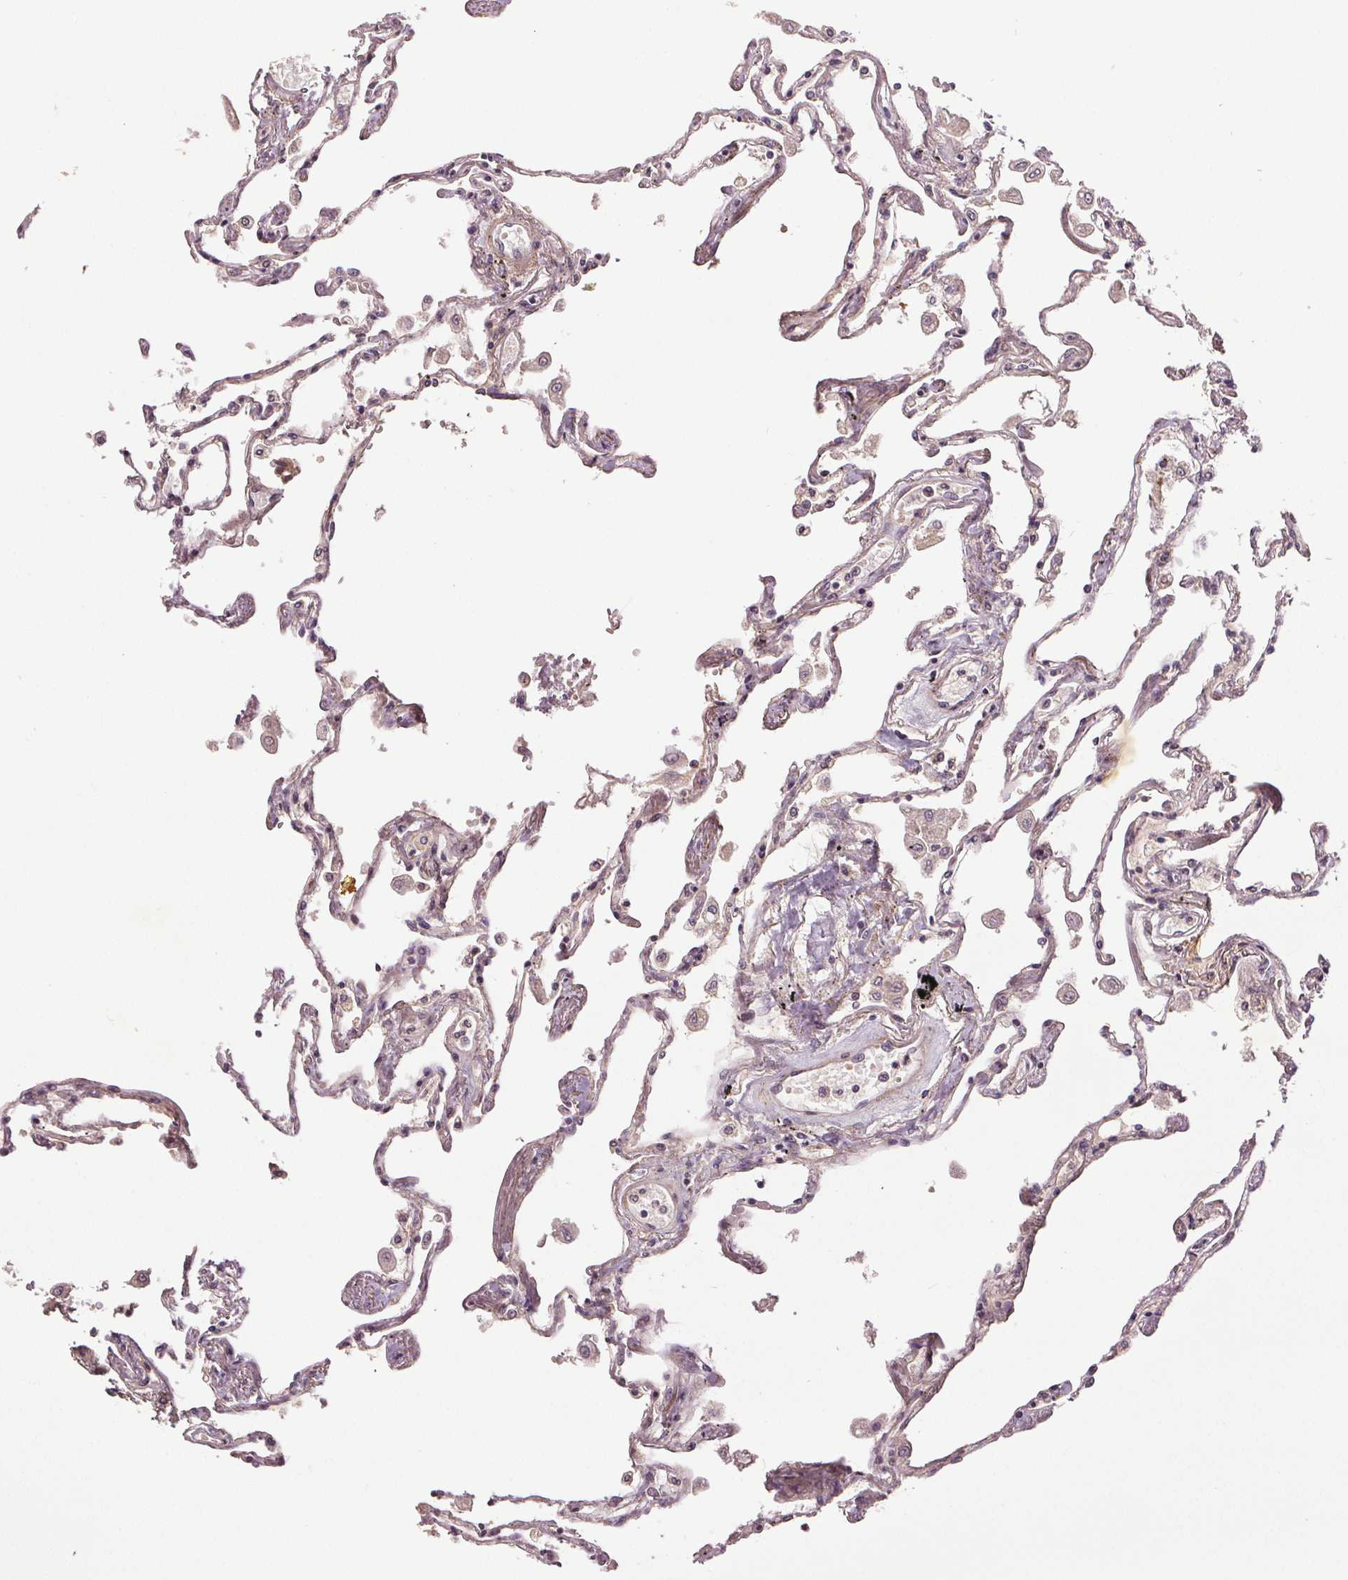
{"staining": {"intensity": "negative", "quantity": "none", "location": "none"}, "tissue": "lung", "cell_type": "Alveolar cells", "image_type": "normal", "snomed": [{"axis": "morphology", "description": "Normal tissue, NOS"}, {"axis": "morphology", "description": "Adenocarcinoma, NOS"}, {"axis": "topography", "description": "Cartilage tissue"}, {"axis": "topography", "description": "Lung"}], "caption": "The photomicrograph reveals no staining of alveolar cells in benign lung. (DAB IHC, high magnification).", "gene": "EPHB3", "patient": {"sex": "female", "age": 67}}